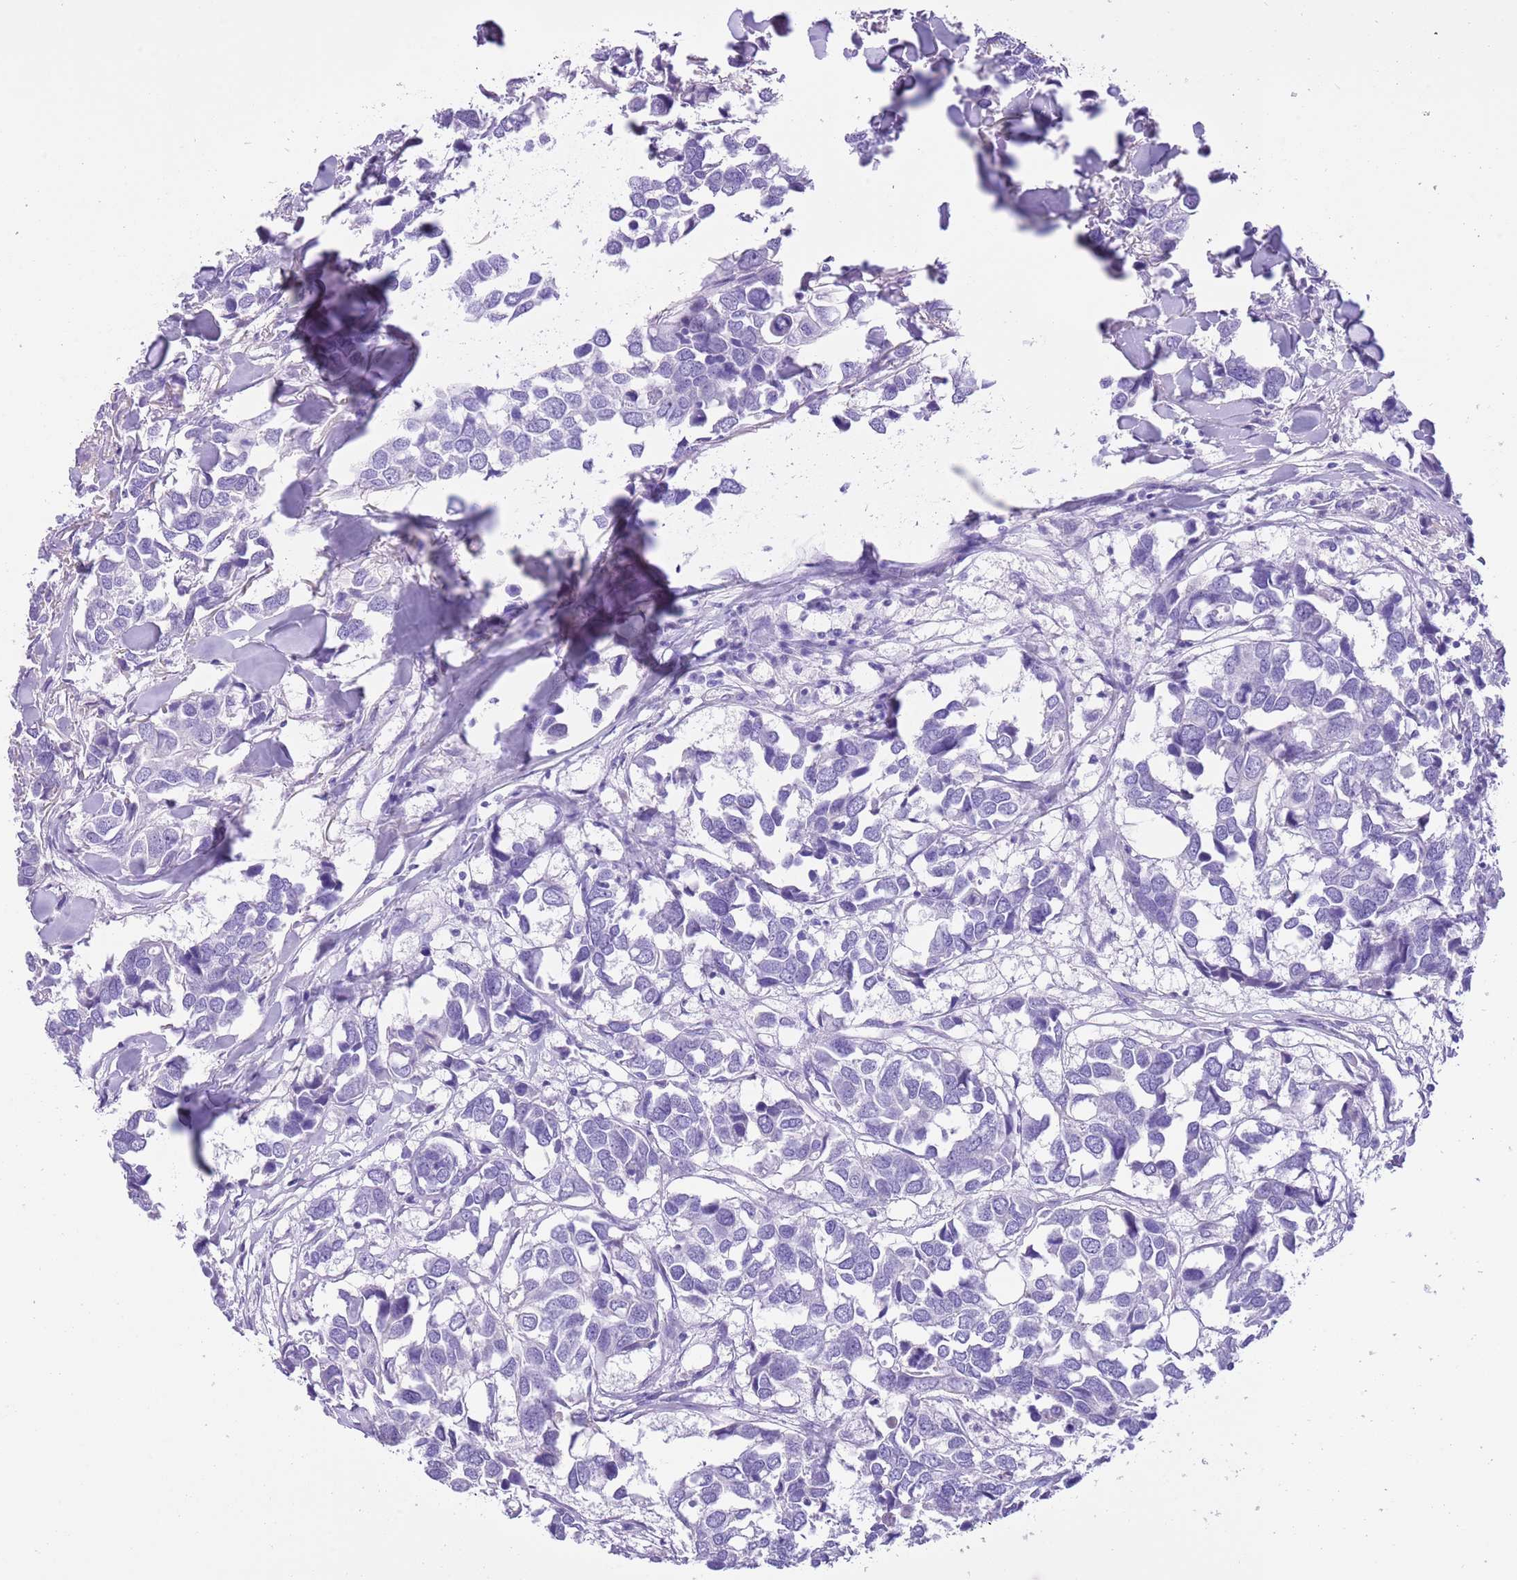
{"staining": {"intensity": "negative", "quantity": "none", "location": "none"}, "tissue": "breast cancer", "cell_type": "Tumor cells", "image_type": "cancer", "snomed": [{"axis": "morphology", "description": "Duct carcinoma"}, {"axis": "topography", "description": "Breast"}], "caption": "This is an IHC image of human breast cancer. There is no positivity in tumor cells.", "gene": "TBC1D10B", "patient": {"sex": "female", "age": 83}}